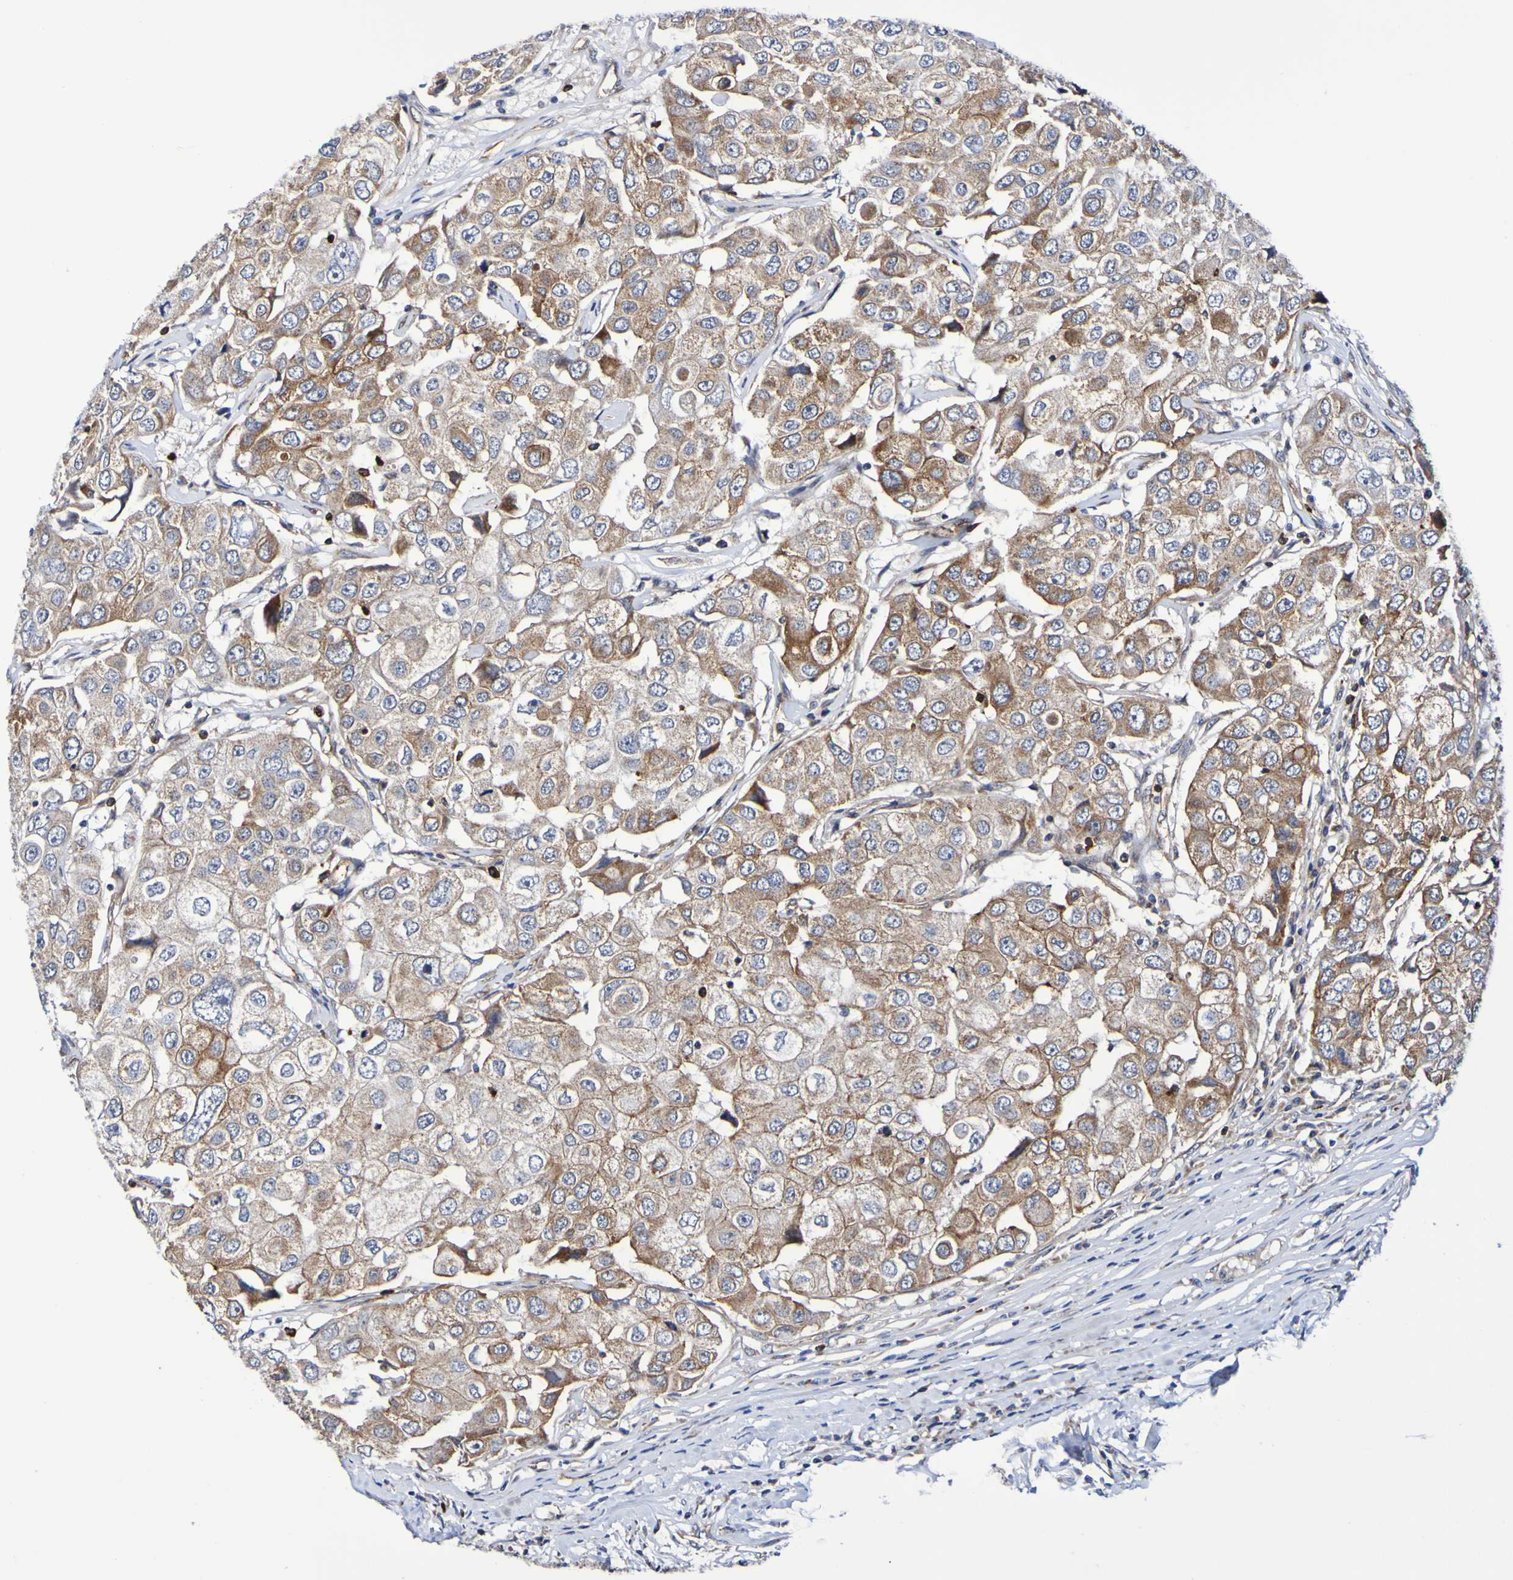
{"staining": {"intensity": "moderate", "quantity": ">75%", "location": "cytoplasmic/membranous"}, "tissue": "breast cancer", "cell_type": "Tumor cells", "image_type": "cancer", "snomed": [{"axis": "morphology", "description": "Duct carcinoma"}, {"axis": "topography", "description": "Breast"}], "caption": "Brown immunohistochemical staining in breast infiltrating ductal carcinoma reveals moderate cytoplasmic/membranous expression in about >75% of tumor cells.", "gene": "GJB1", "patient": {"sex": "female", "age": 27}}